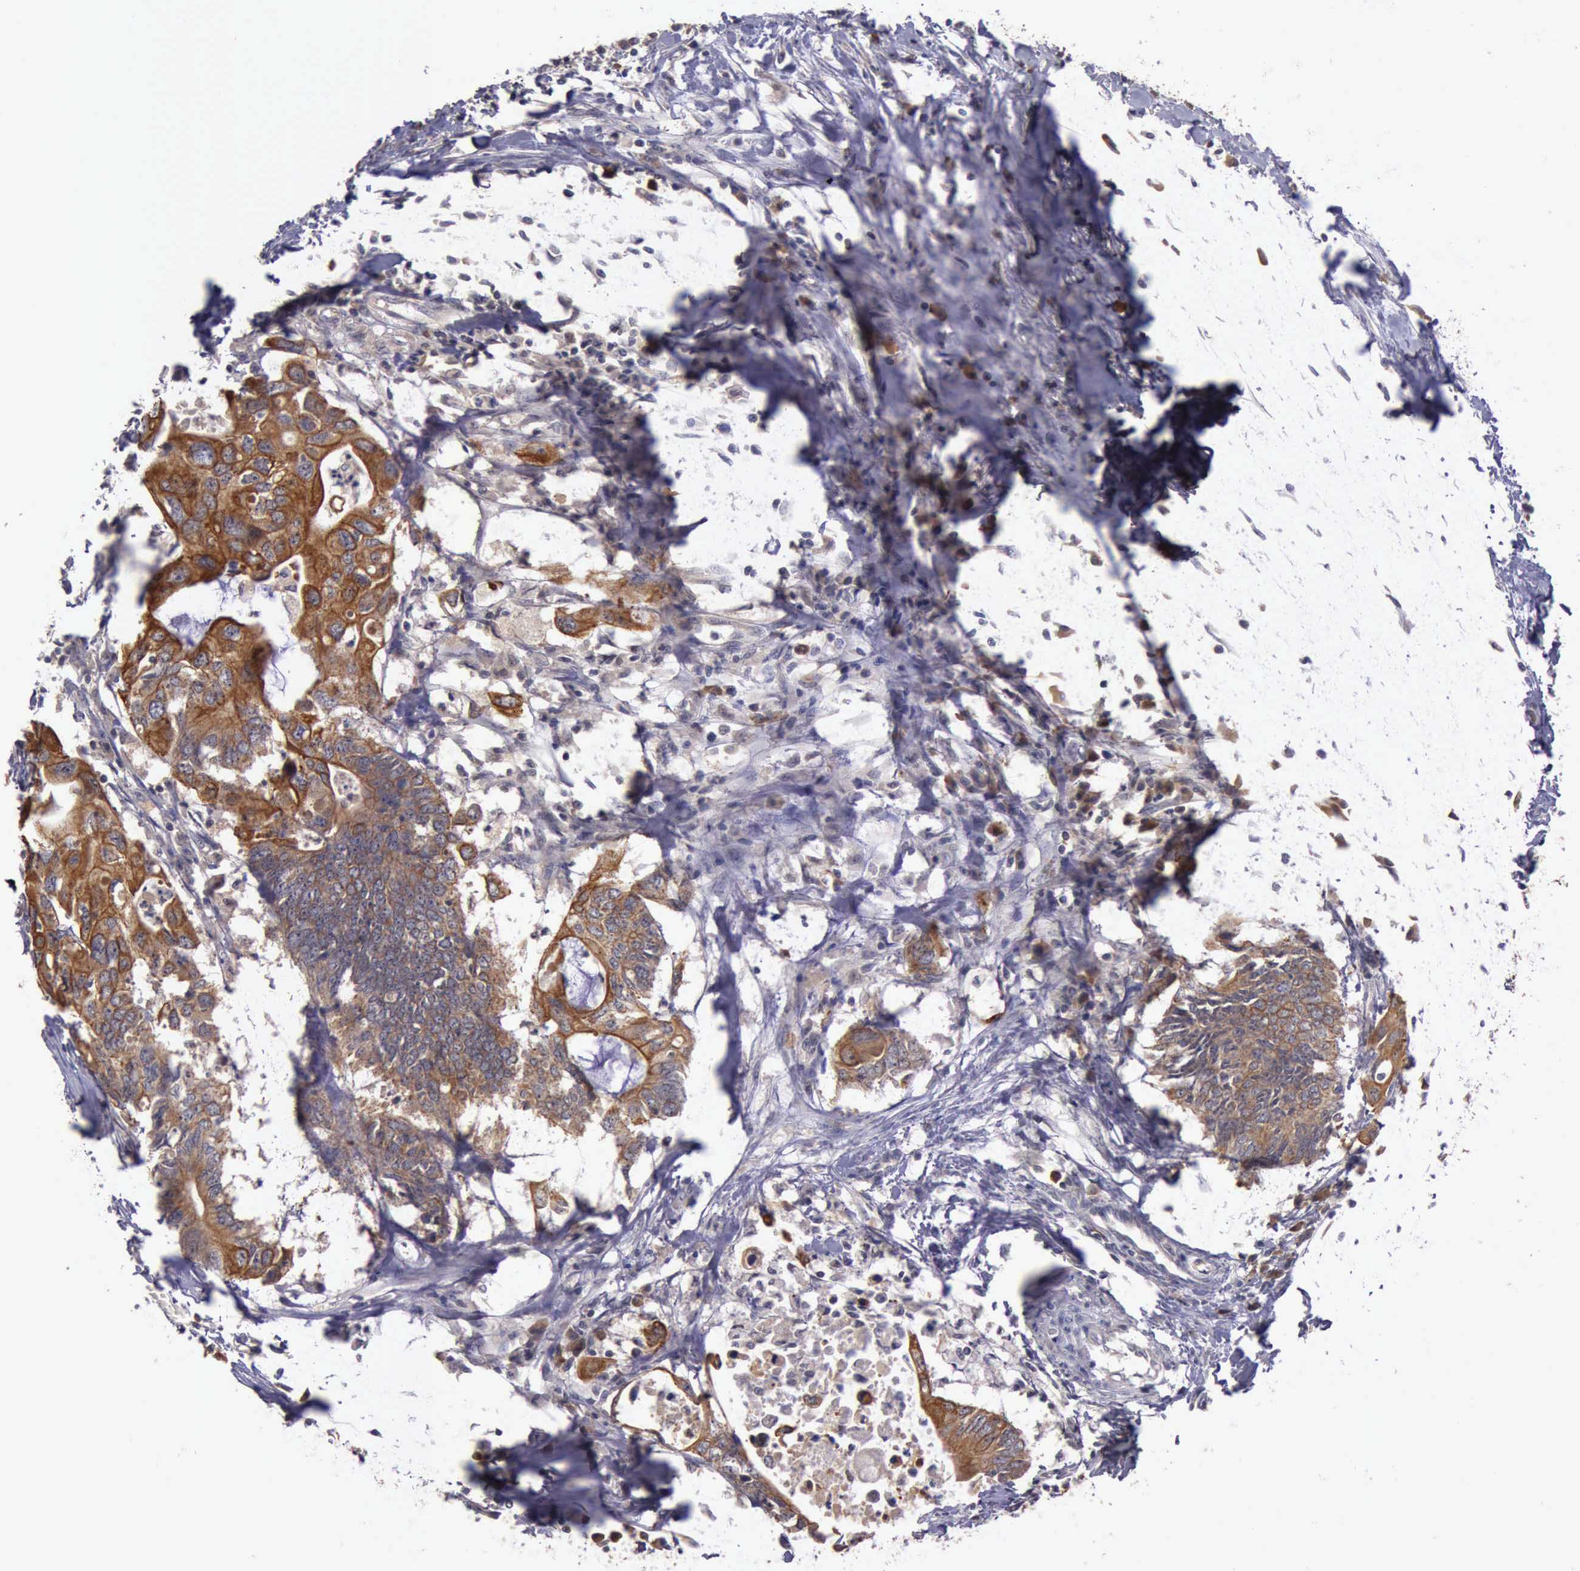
{"staining": {"intensity": "moderate", "quantity": ">75%", "location": "cytoplasmic/membranous"}, "tissue": "colorectal cancer", "cell_type": "Tumor cells", "image_type": "cancer", "snomed": [{"axis": "morphology", "description": "Adenocarcinoma, NOS"}, {"axis": "topography", "description": "Colon"}], "caption": "Colorectal adenocarcinoma stained with DAB immunohistochemistry displays medium levels of moderate cytoplasmic/membranous positivity in about >75% of tumor cells.", "gene": "RAB39B", "patient": {"sex": "male", "age": 71}}